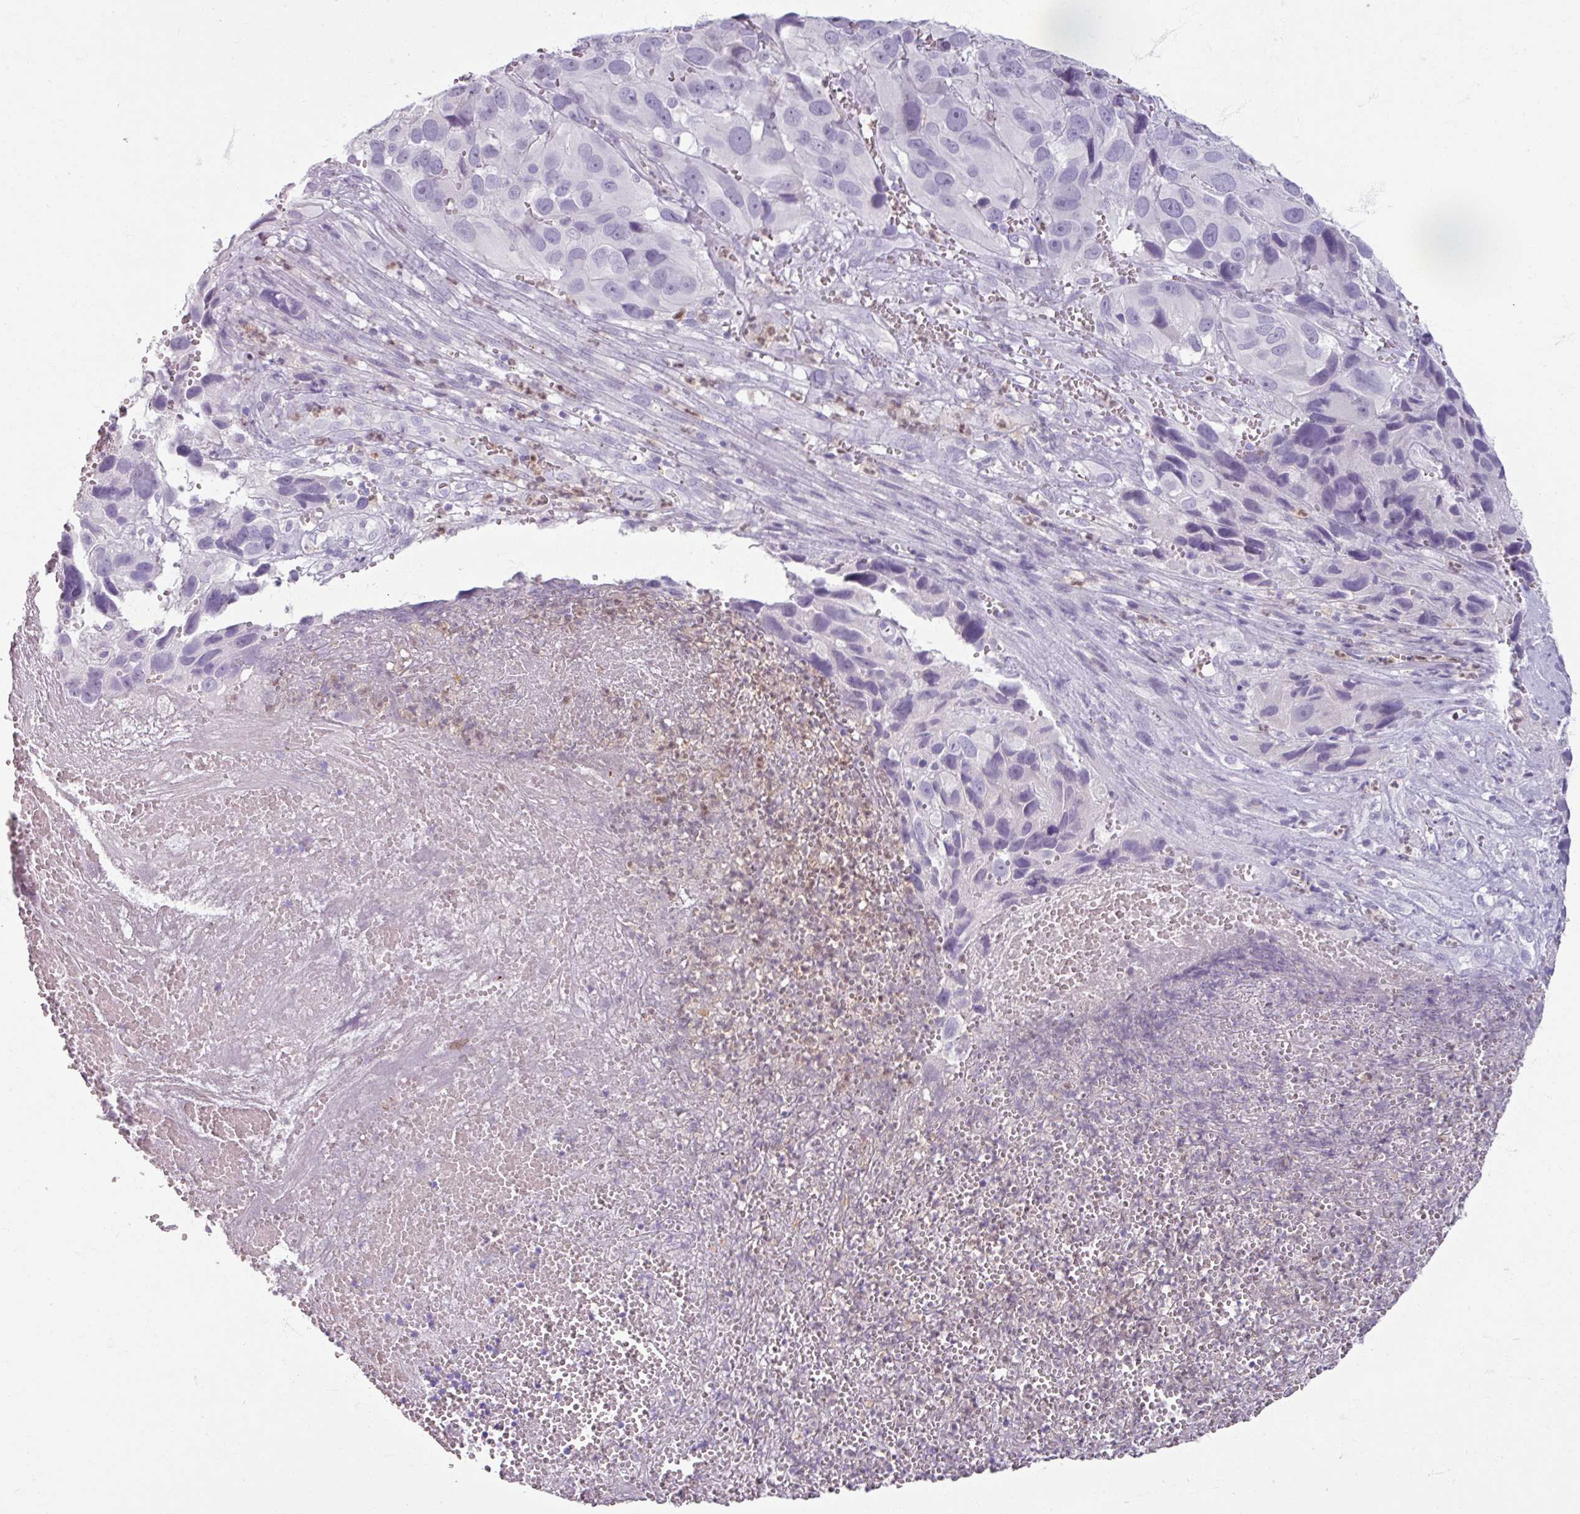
{"staining": {"intensity": "negative", "quantity": "none", "location": "none"}, "tissue": "melanoma", "cell_type": "Tumor cells", "image_type": "cancer", "snomed": [{"axis": "morphology", "description": "Malignant melanoma, NOS"}, {"axis": "topography", "description": "Skin"}], "caption": "Tumor cells show no significant protein expression in melanoma. The staining is performed using DAB brown chromogen with nuclei counter-stained in using hematoxylin.", "gene": "ARG1", "patient": {"sex": "male", "age": 84}}